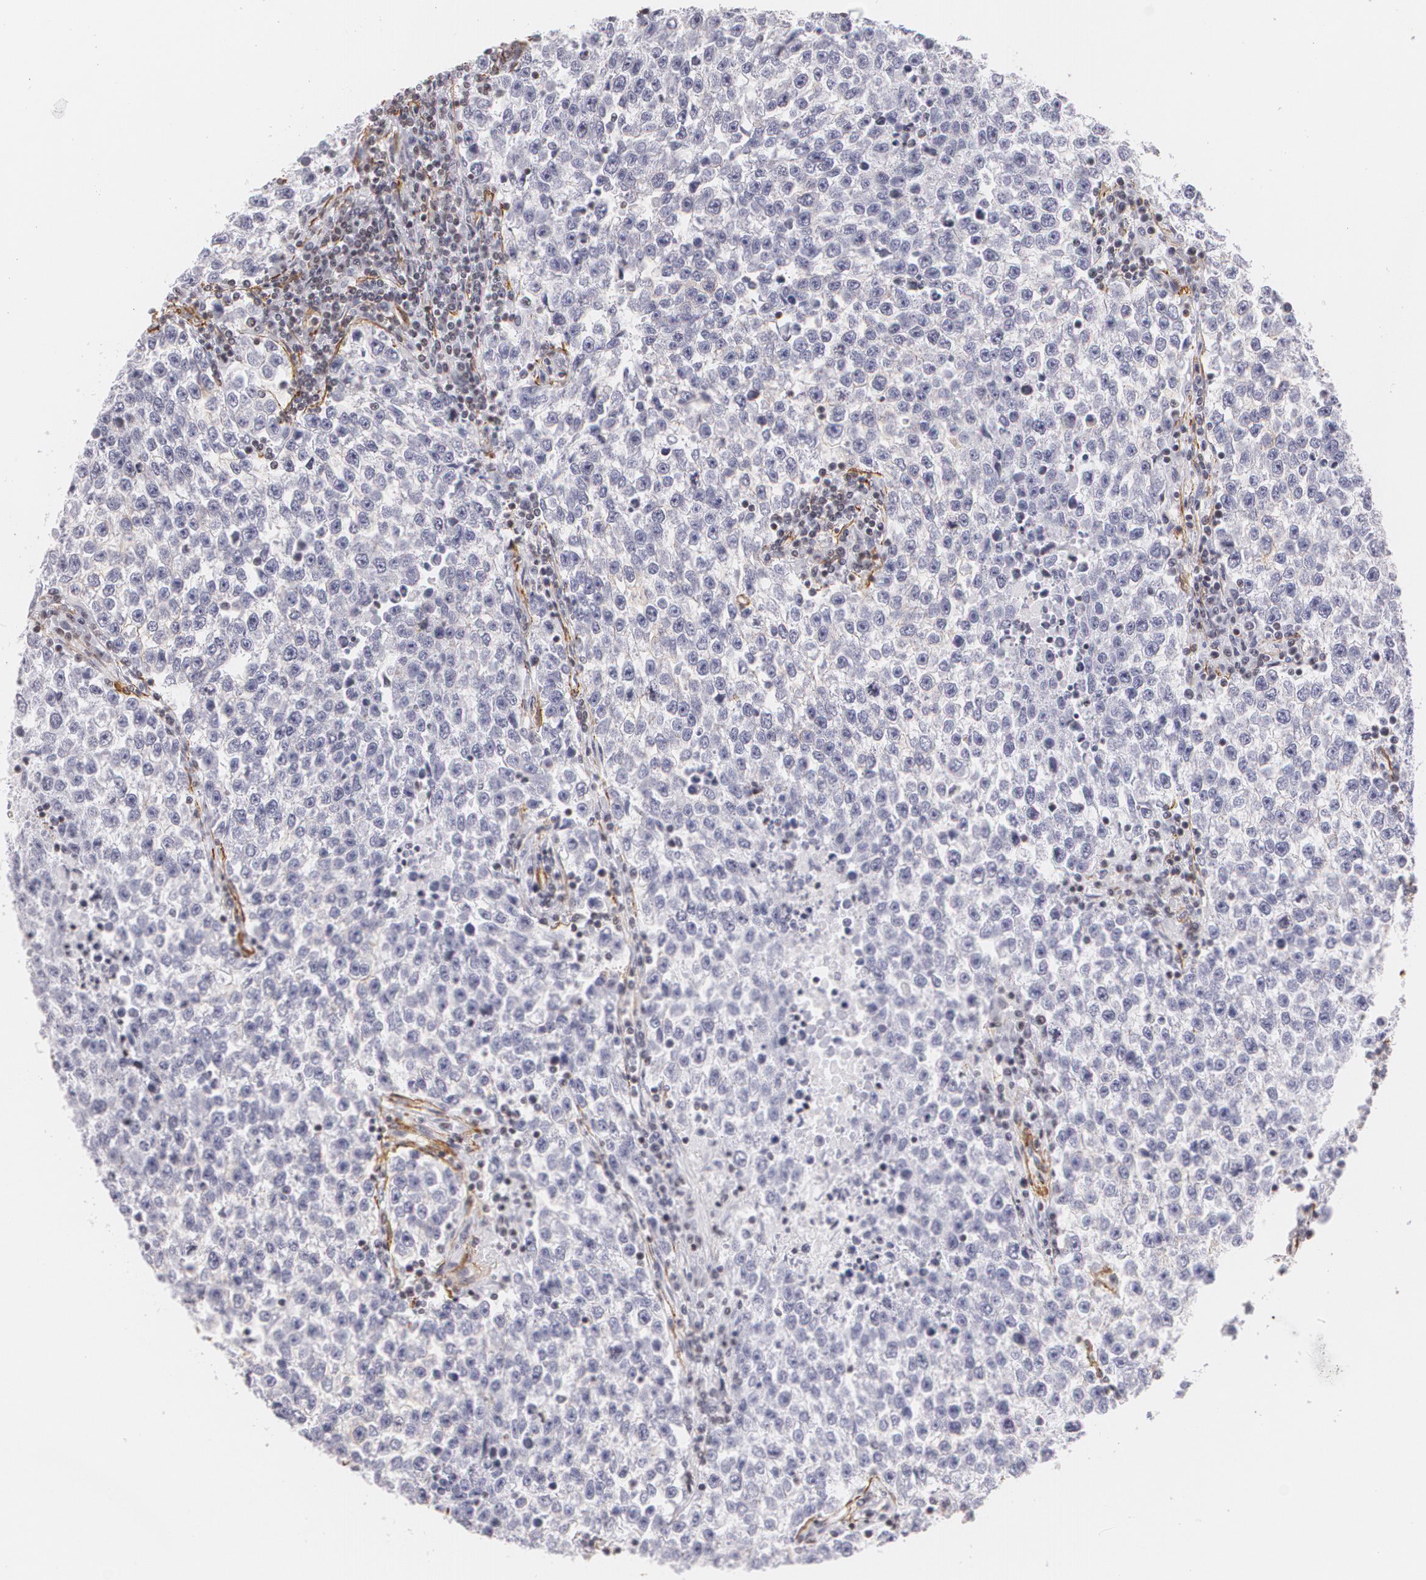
{"staining": {"intensity": "negative", "quantity": "none", "location": "none"}, "tissue": "testis cancer", "cell_type": "Tumor cells", "image_type": "cancer", "snomed": [{"axis": "morphology", "description": "Seminoma, NOS"}, {"axis": "topography", "description": "Testis"}], "caption": "Immunohistochemistry (IHC) micrograph of human testis cancer stained for a protein (brown), which exhibits no positivity in tumor cells.", "gene": "VAMP1", "patient": {"sex": "male", "age": 36}}